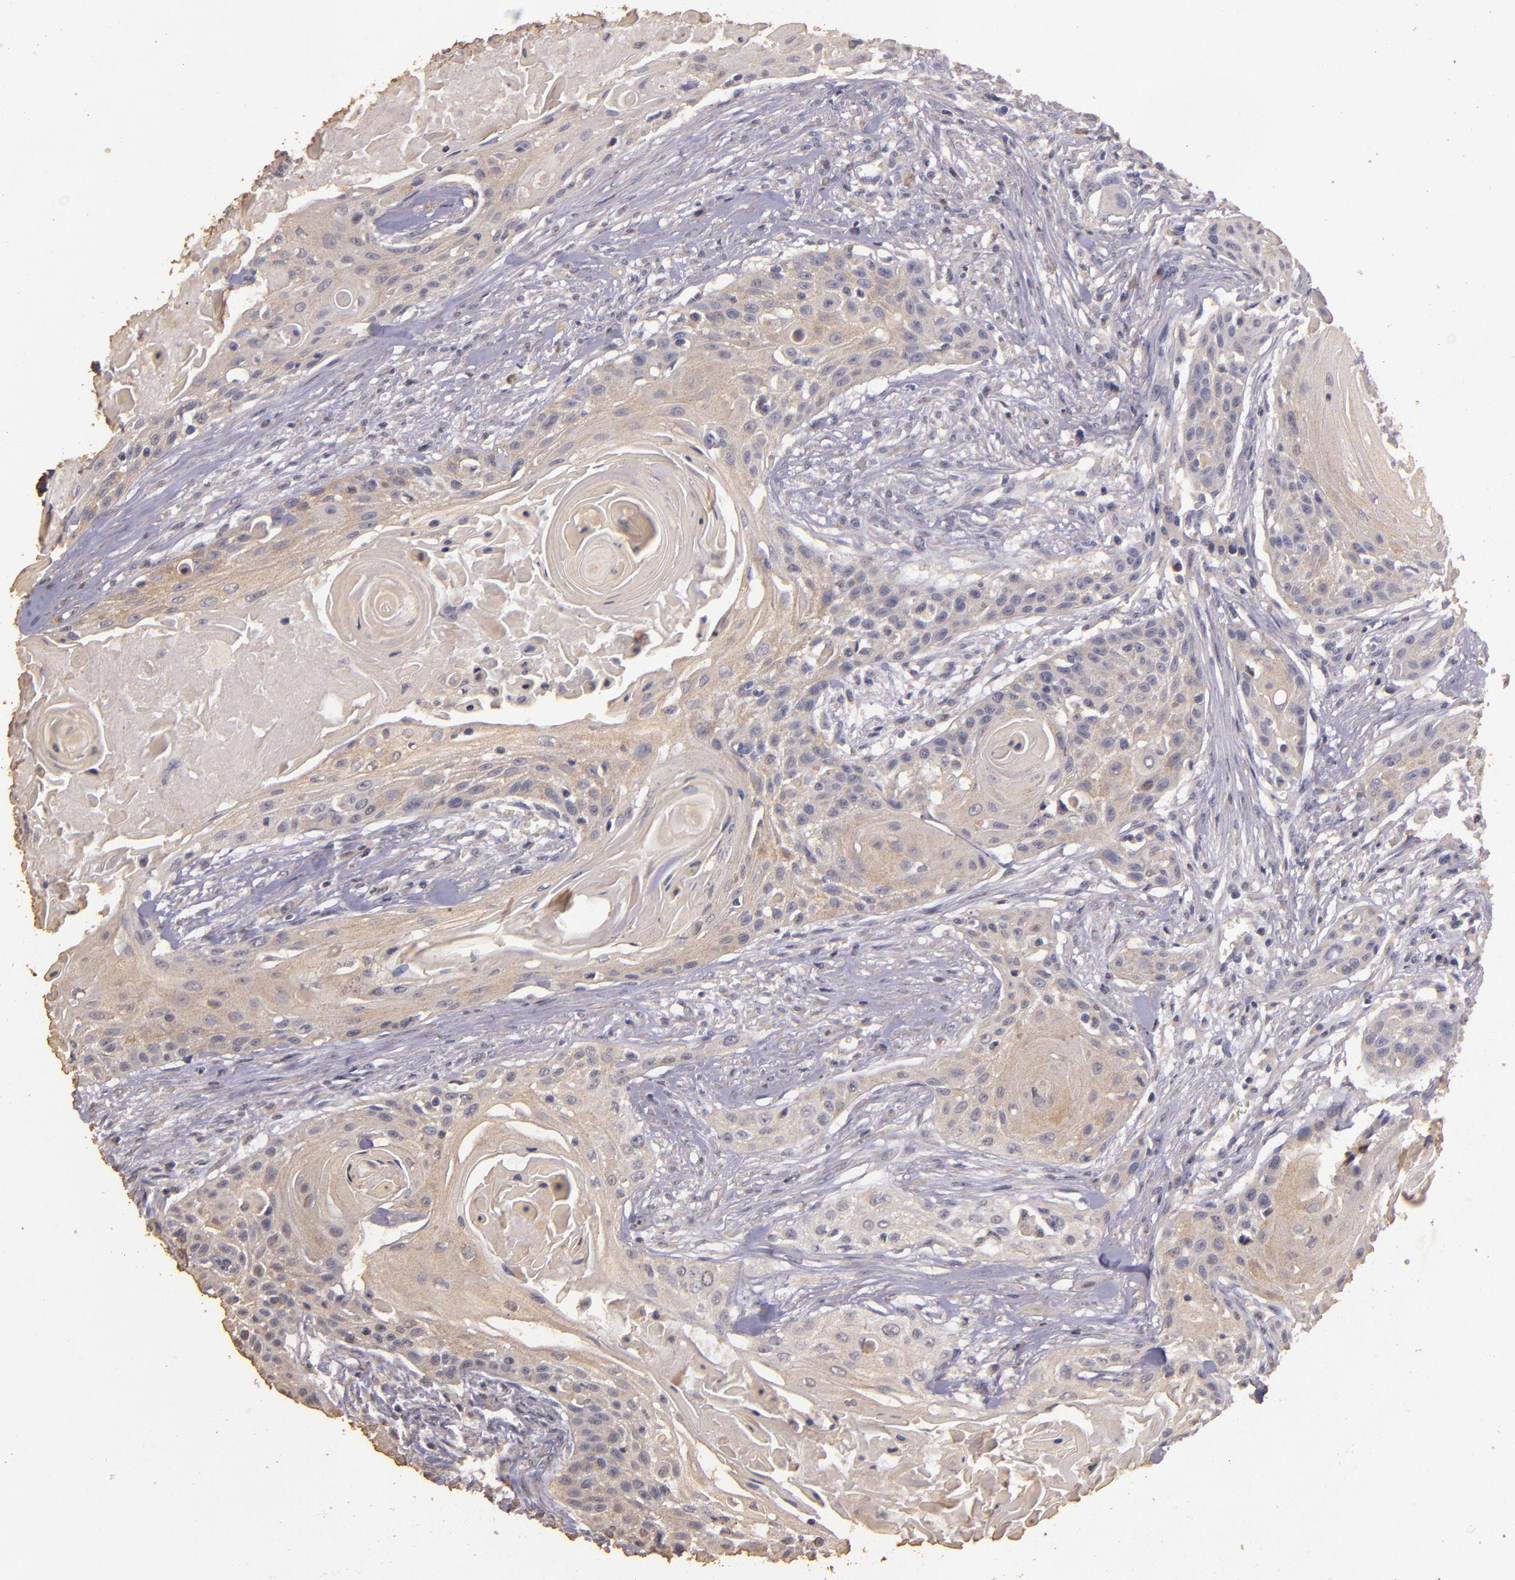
{"staining": {"intensity": "weak", "quantity": "25%-75%", "location": "cytoplasmic/membranous"}, "tissue": "head and neck cancer", "cell_type": "Tumor cells", "image_type": "cancer", "snomed": [{"axis": "morphology", "description": "Squamous cell carcinoma, NOS"}, {"axis": "morphology", "description": "Squamous cell carcinoma, metastatic, NOS"}, {"axis": "topography", "description": "Lymph node"}, {"axis": "topography", "description": "Salivary gland"}, {"axis": "topography", "description": "Head-Neck"}], "caption": "Approximately 25%-75% of tumor cells in human metastatic squamous cell carcinoma (head and neck) exhibit weak cytoplasmic/membranous protein positivity as visualized by brown immunohistochemical staining.", "gene": "BCL2L13", "patient": {"sex": "female", "age": 74}}